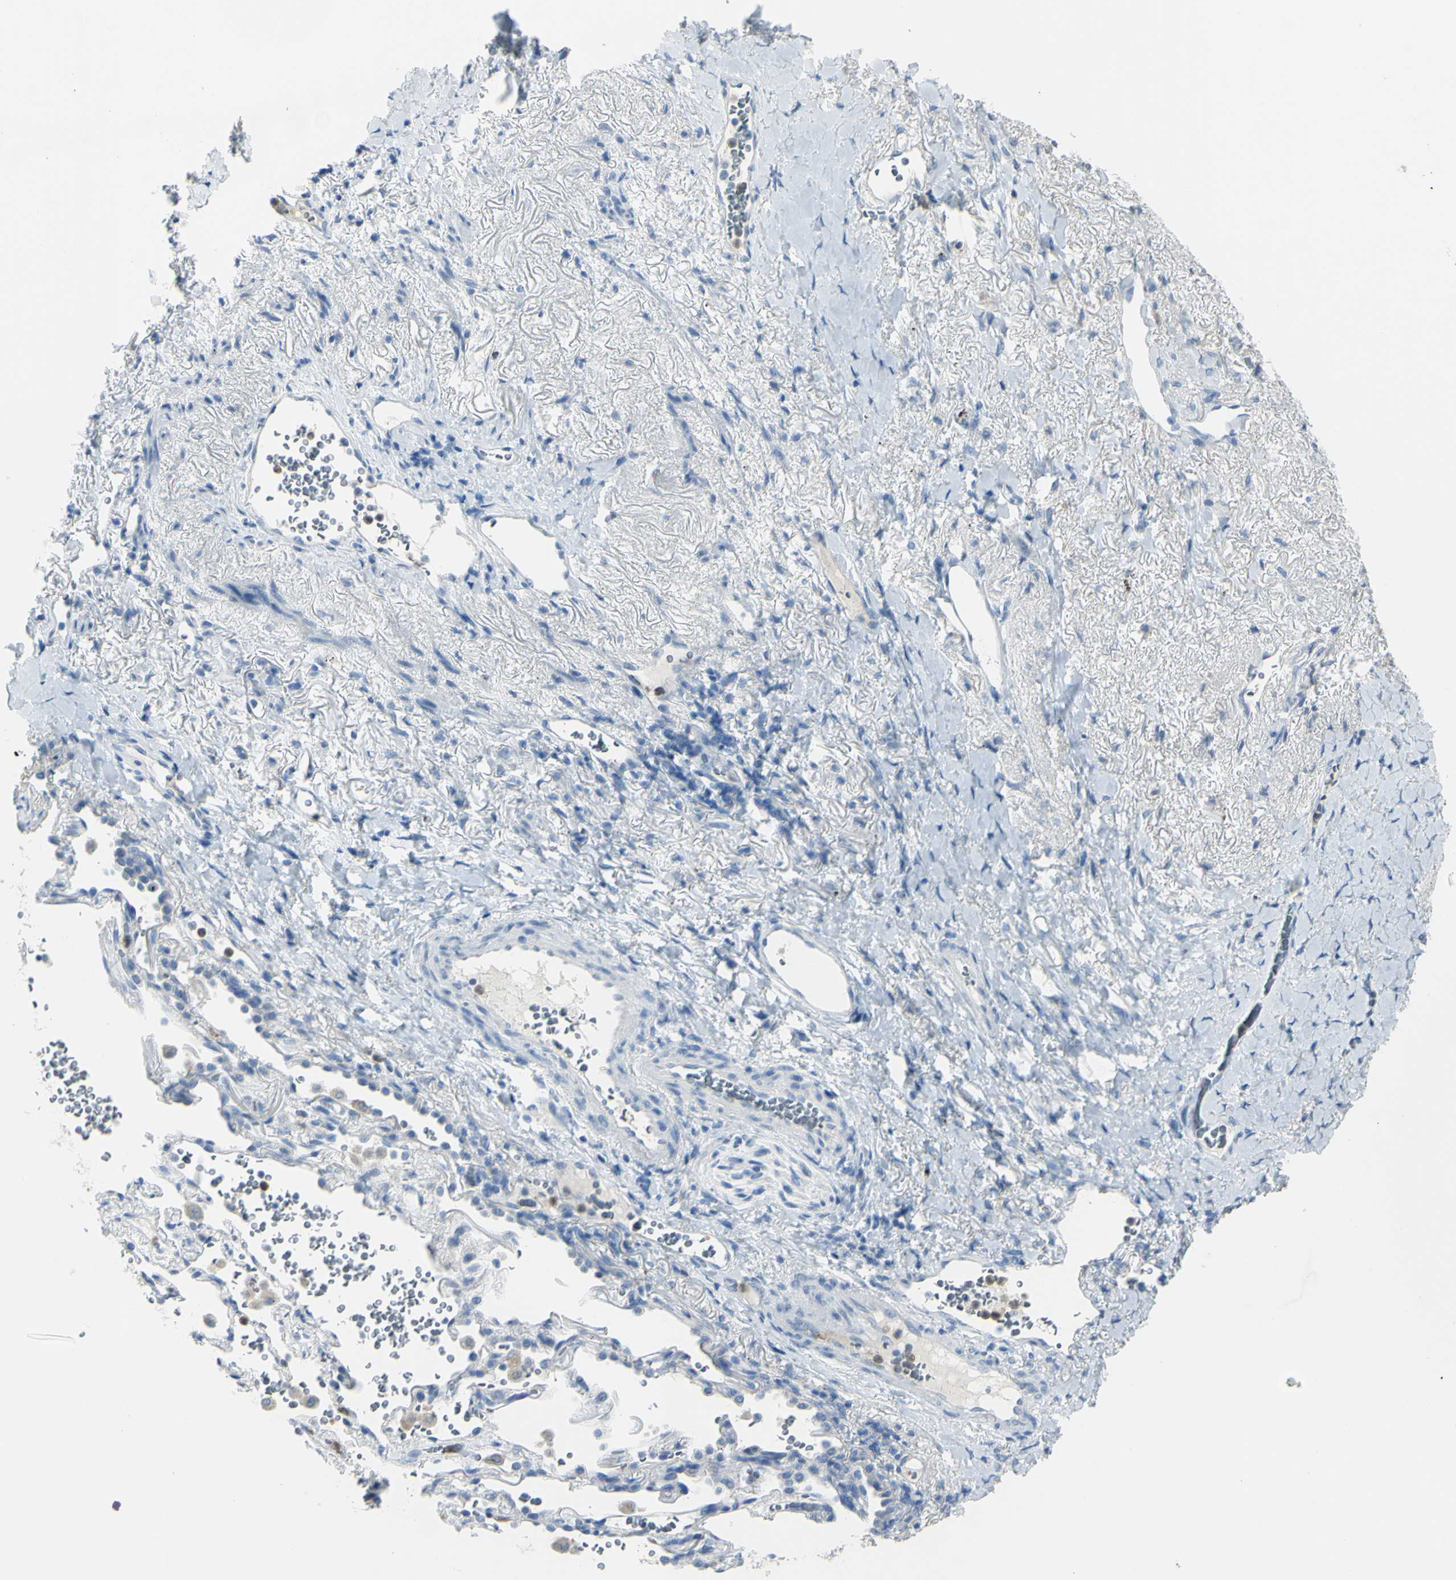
{"staining": {"intensity": "moderate", "quantity": "<25%", "location": "cytoplasmic/membranous,nuclear"}, "tissue": "lung cancer", "cell_type": "Tumor cells", "image_type": "cancer", "snomed": [{"axis": "morphology", "description": "Squamous cell carcinoma, NOS"}, {"axis": "topography", "description": "Lung"}], "caption": "Protein staining reveals moderate cytoplasmic/membranous and nuclear staining in approximately <25% of tumor cells in lung cancer. The protein of interest is shown in brown color, while the nuclei are stained blue.", "gene": "ZNF557", "patient": {"sex": "female", "age": 73}}